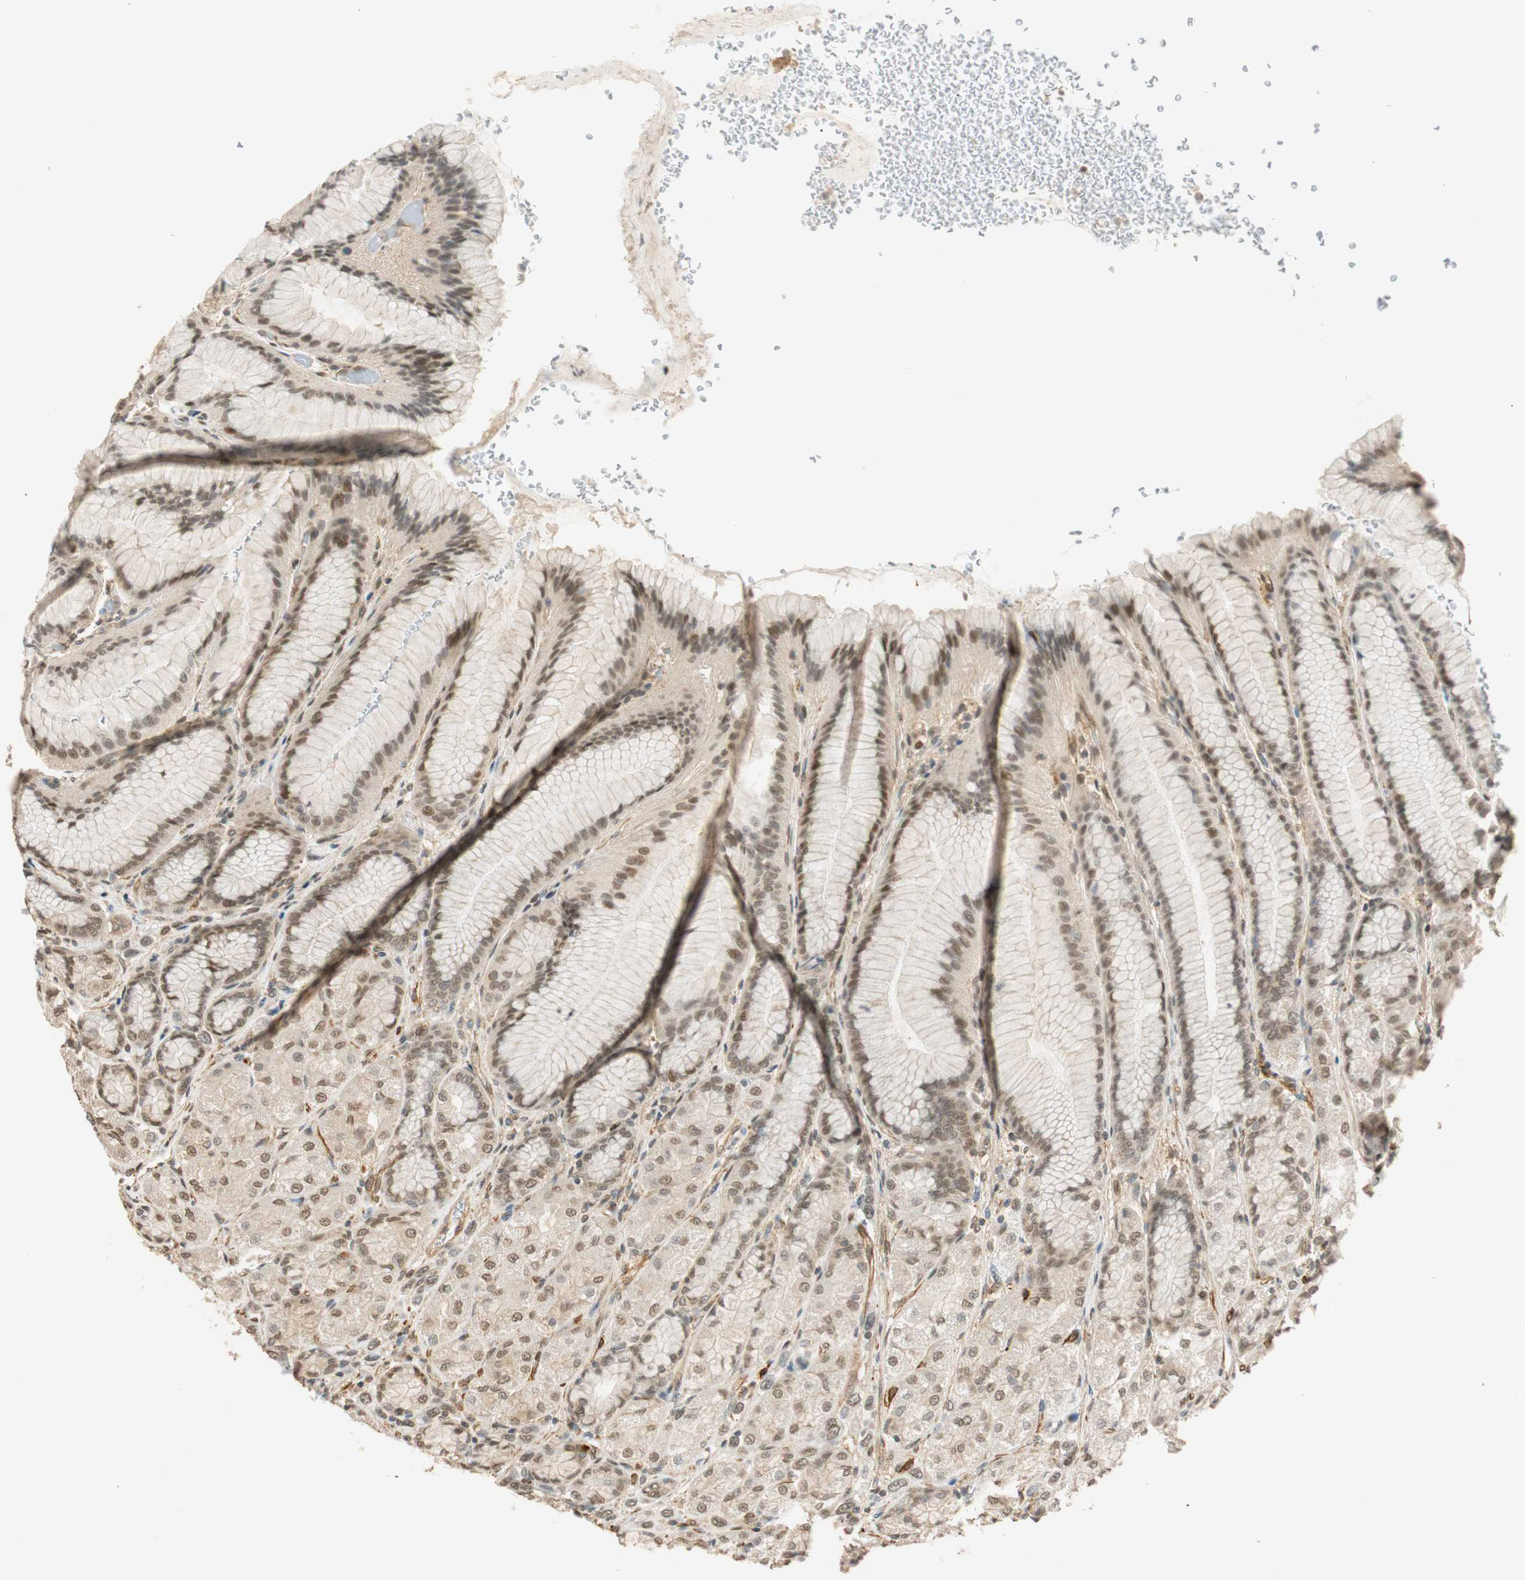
{"staining": {"intensity": "weak", "quantity": "<25%", "location": "cytoplasmic/membranous,nuclear"}, "tissue": "stomach", "cell_type": "Glandular cells", "image_type": "normal", "snomed": [{"axis": "morphology", "description": "Normal tissue, NOS"}, {"axis": "morphology", "description": "Adenocarcinoma, NOS"}, {"axis": "topography", "description": "Stomach"}, {"axis": "topography", "description": "Stomach, lower"}], "caption": "This is an immunohistochemistry (IHC) micrograph of benign human stomach. There is no staining in glandular cells.", "gene": "NES", "patient": {"sex": "female", "age": 65}}